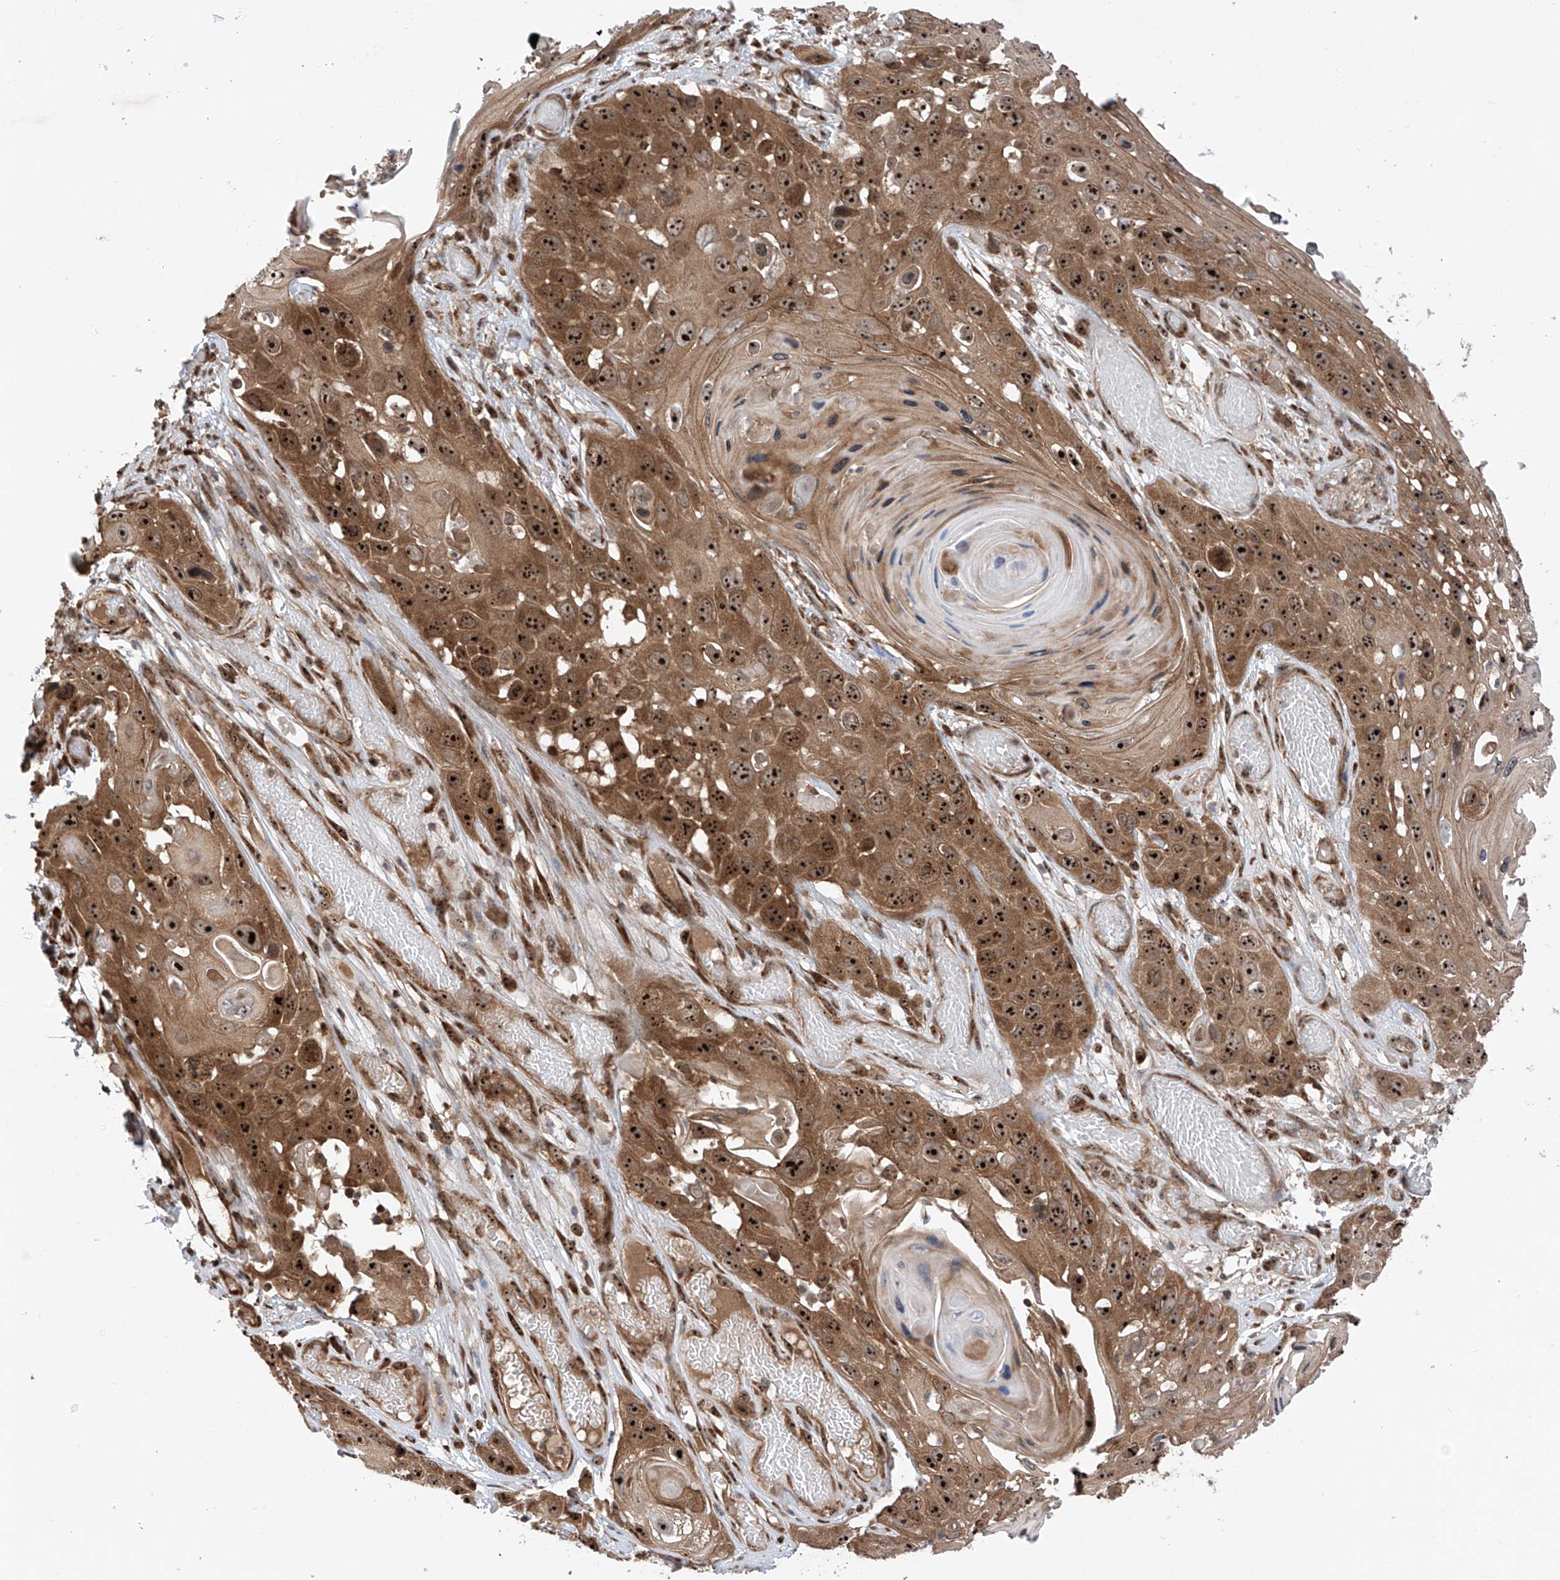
{"staining": {"intensity": "strong", "quantity": ">75%", "location": "cytoplasmic/membranous,nuclear"}, "tissue": "skin cancer", "cell_type": "Tumor cells", "image_type": "cancer", "snomed": [{"axis": "morphology", "description": "Squamous cell carcinoma, NOS"}, {"axis": "topography", "description": "Skin"}], "caption": "A brown stain shows strong cytoplasmic/membranous and nuclear staining of a protein in human skin cancer (squamous cell carcinoma) tumor cells. The staining is performed using DAB brown chromogen to label protein expression. The nuclei are counter-stained blue using hematoxylin.", "gene": "C1orf131", "patient": {"sex": "male", "age": 55}}